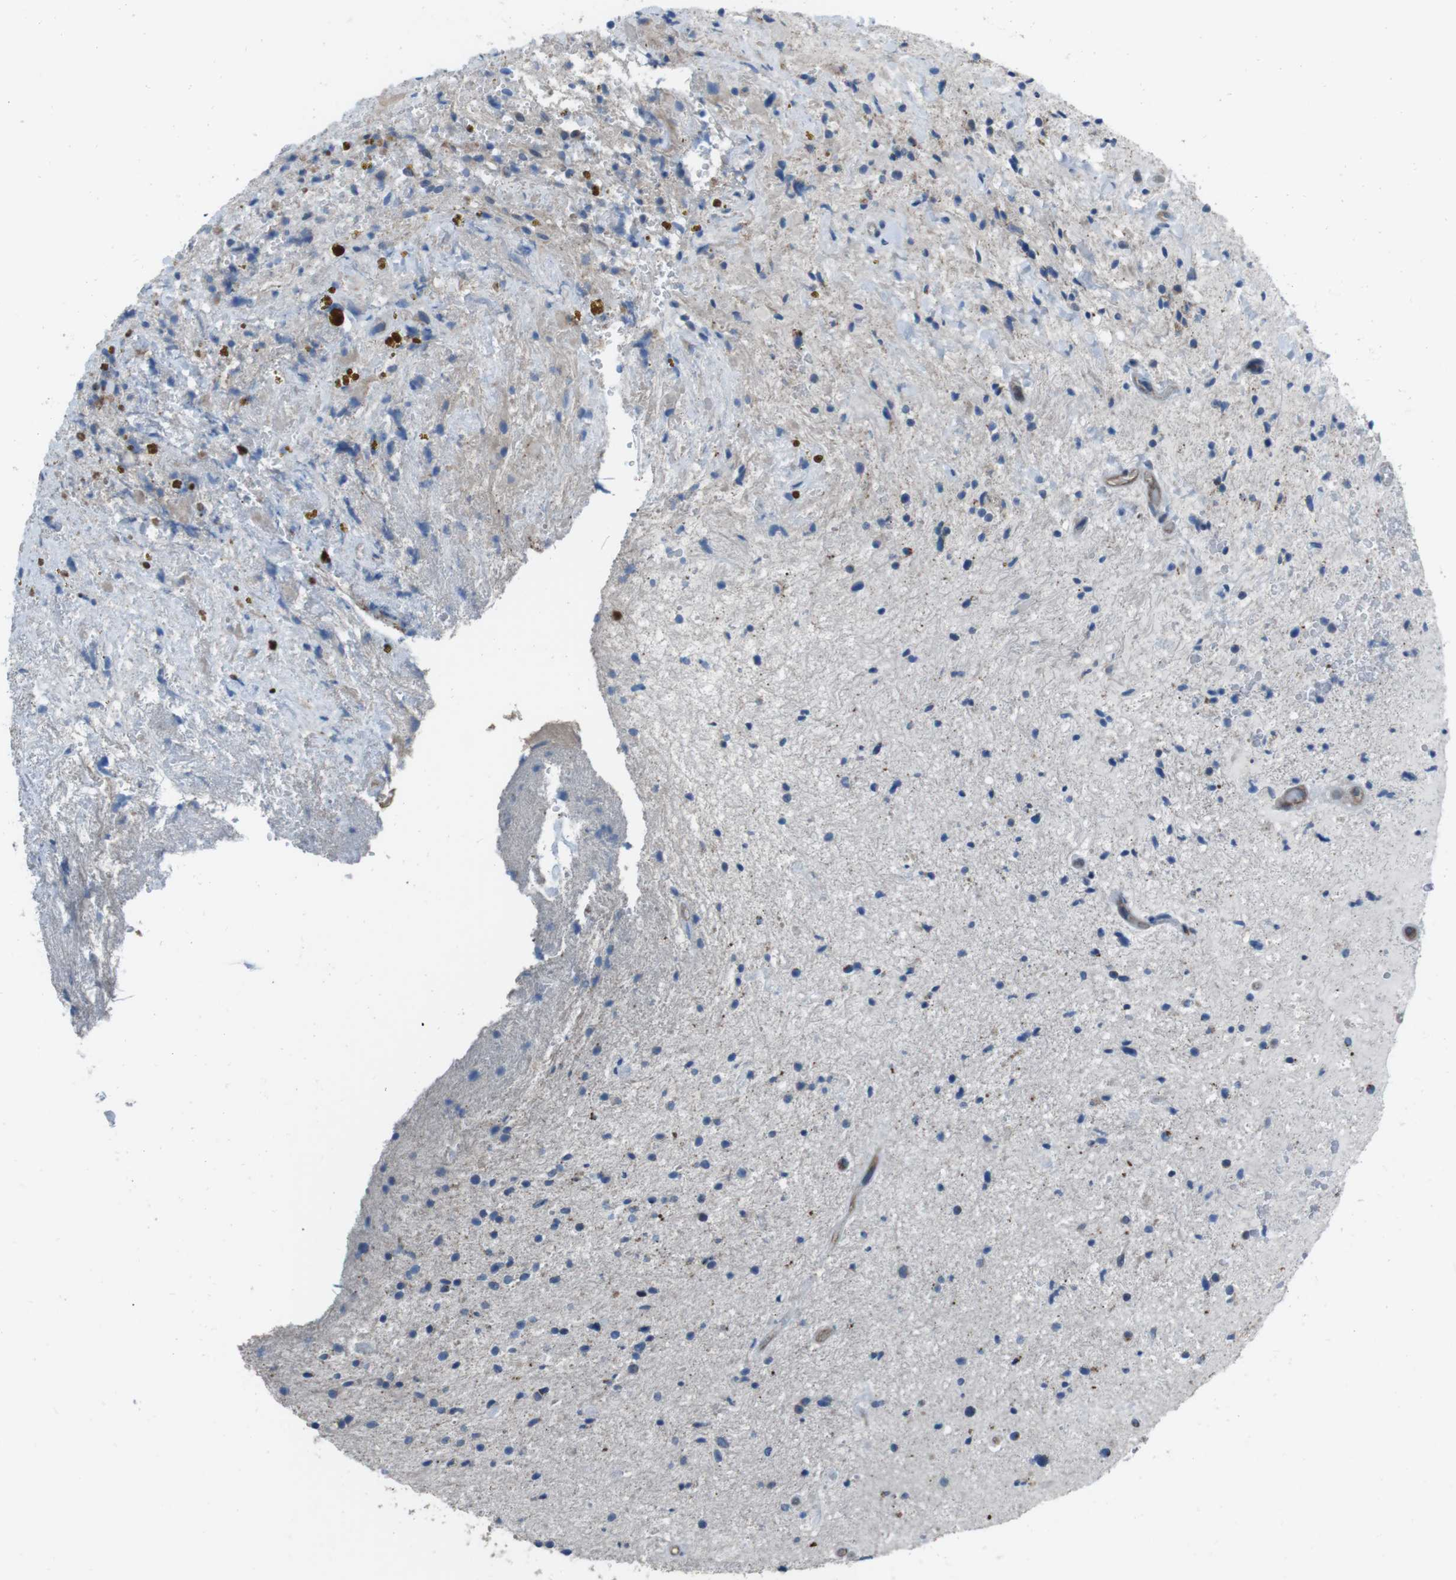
{"staining": {"intensity": "weak", "quantity": "<25%", "location": "cytoplasmic/membranous"}, "tissue": "glioma", "cell_type": "Tumor cells", "image_type": "cancer", "snomed": [{"axis": "morphology", "description": "Glioma, malignant, High grade"}, {"axis": "topography", "description": "Brain"}], "caption": "IHC photomicrograph of neoplastic tissue: human malignant glioma (high-grade) stained with DAB displays no significant protein positivity in tumor cells.", "gene": "FAM174B", "patient": {"sex": "male", "age": 33}}